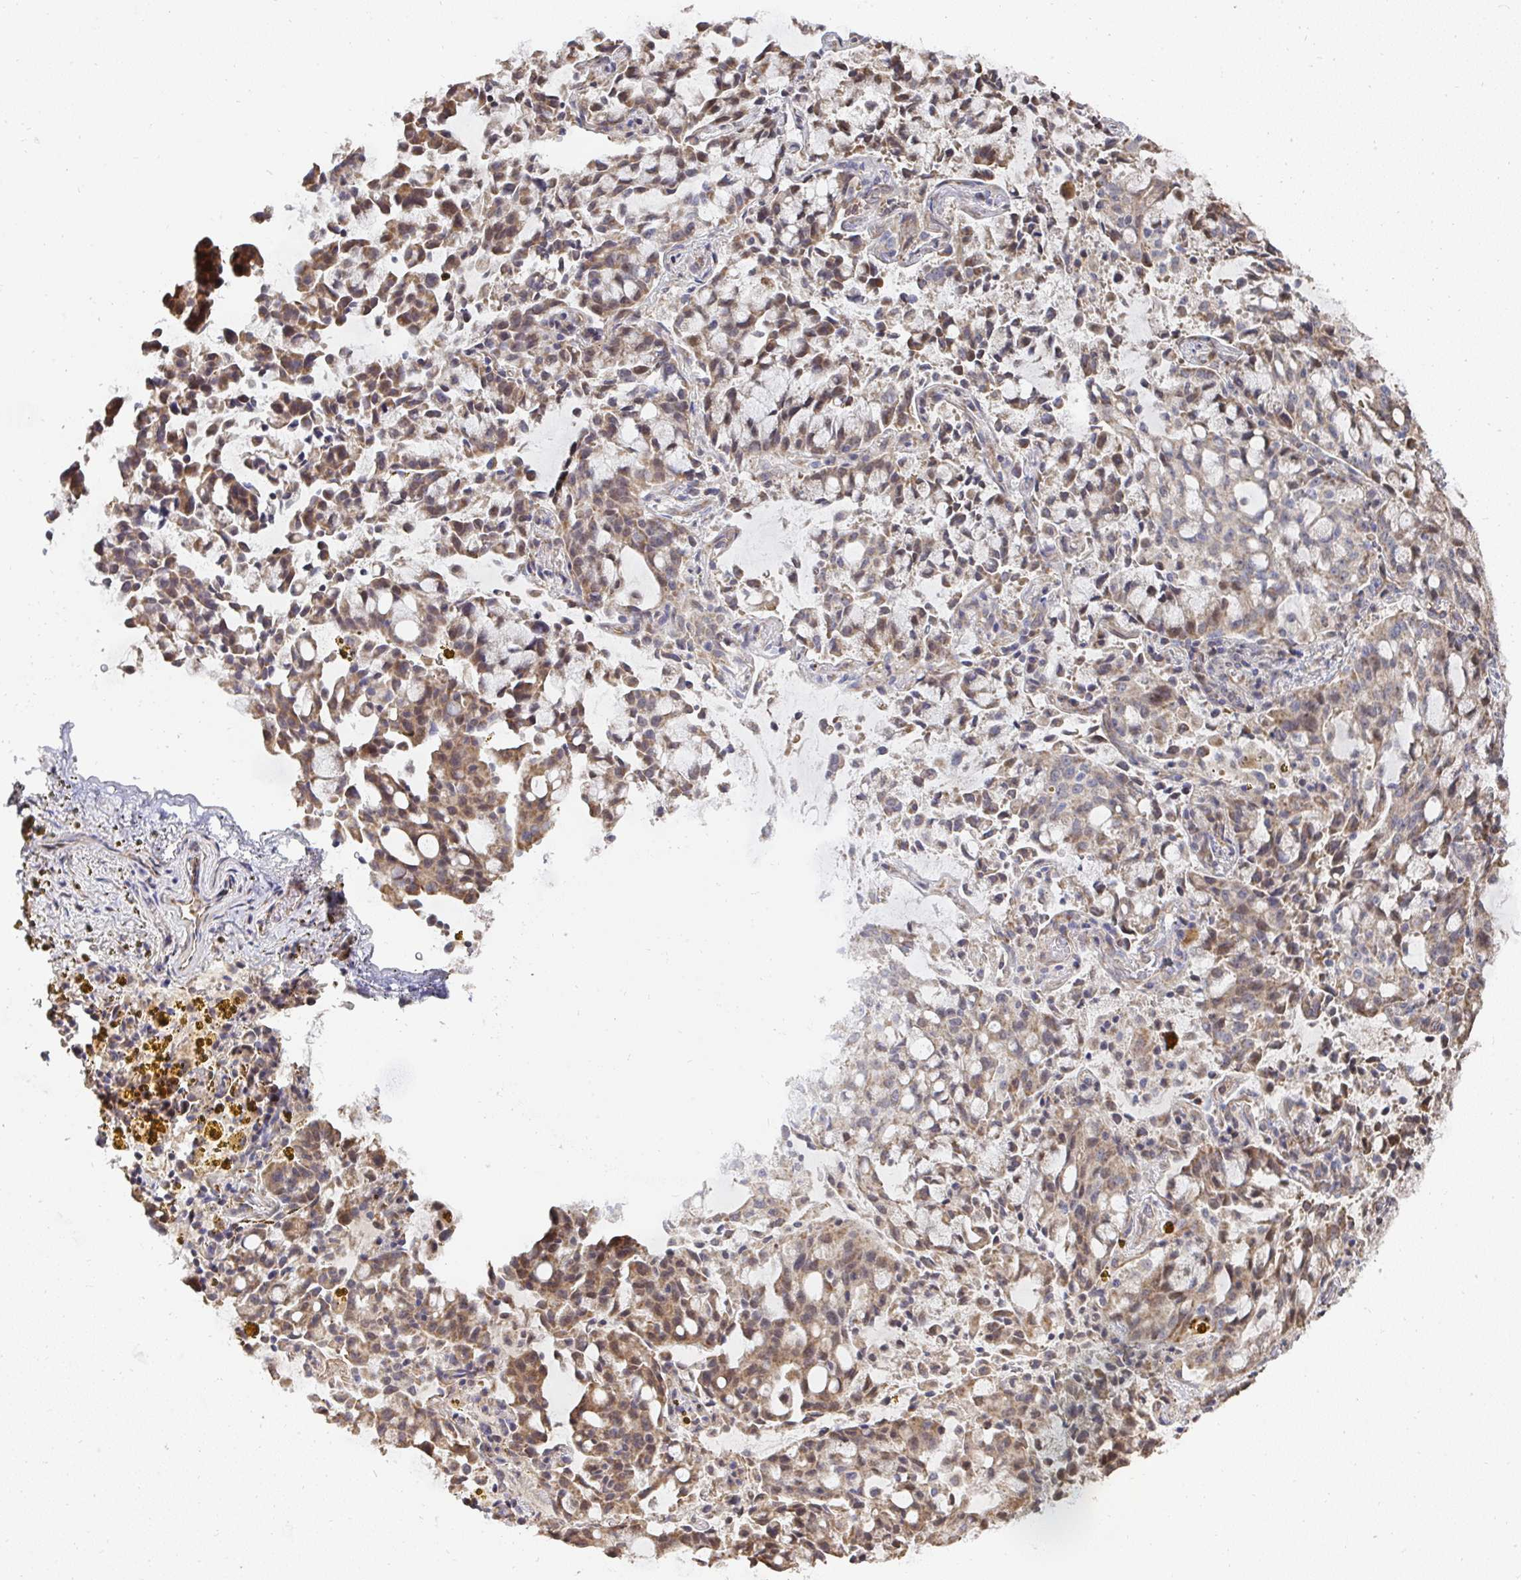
{"staining": {"intensity": "moderate", "quantity": "25%-75%", "location": "cytoplasmic/membranous"}, "tissue": "lung cancer", "cell_type": "Tumor cells", "image_type": "cancer", "snomed": [{"axis": "morphology", "description": "Adenocarcinoma, NOS"}, {"axis": "topography", "description": "Lung"}], "caption": "Approximately 25%-75% of tumor cells in adenocarcinoma (lung) exhibit moderate cytoplasmic/membranous protein expression as visualized by brown immunohistochemical staining.", "gene": "AGTPBP1", "patient": {"sex": "female", "age": 44}}